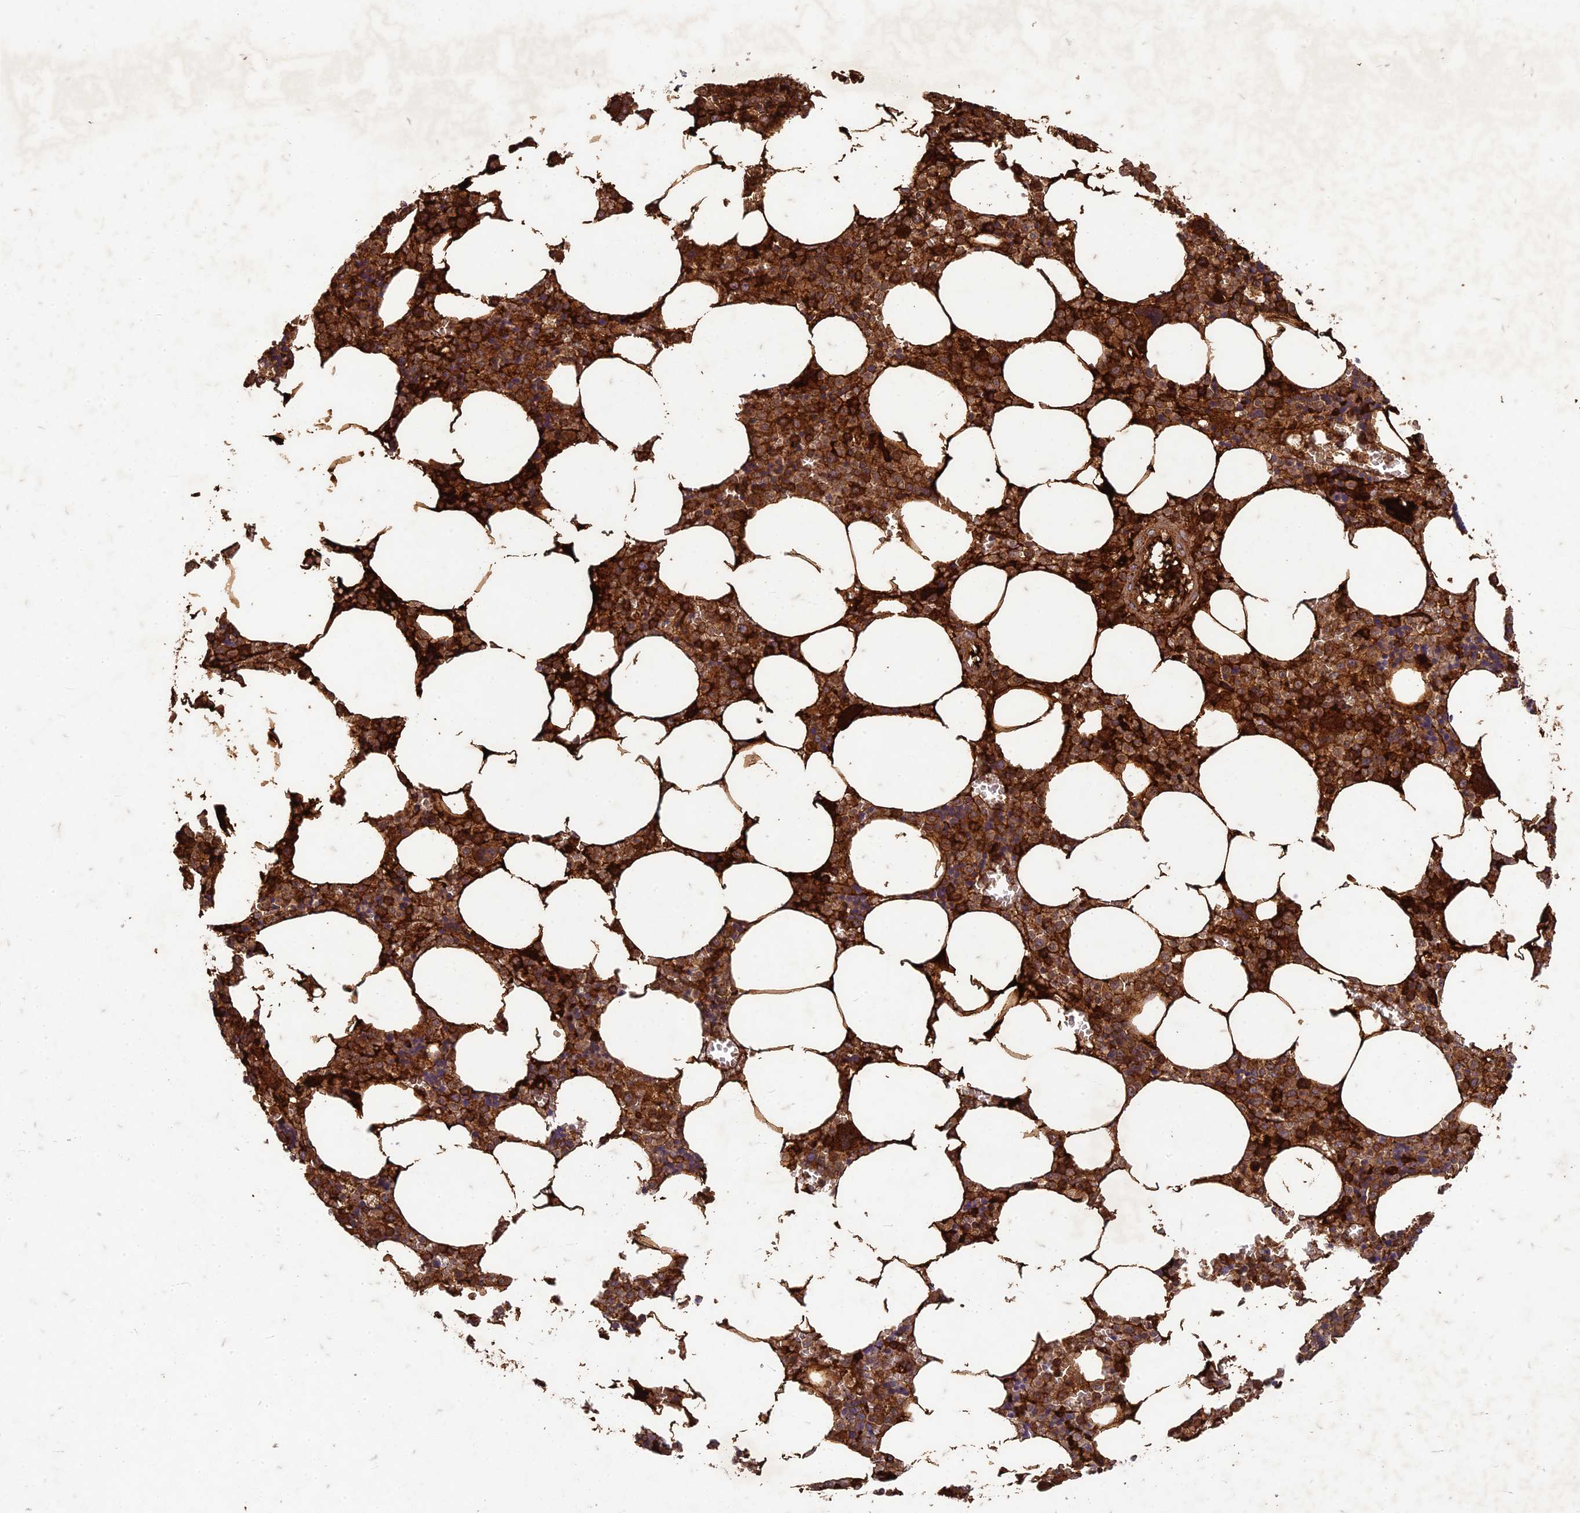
{"staining": {"intensity": "strong", "quantity": ">75%", "location": "cytoplasmic/membranous"}, "tissue": "bone marrow", "cell_type": "Hematopoietic cells", "image_type": "normal", "snomed": [{"axis": "morphology", "description": "Normal tissue, NOS"}, {"axis": "topography", "description": "Bone marrow"}], "caption": "This micrograph displays immunohistochemistry (IHC) staining of unremarkable bone marrow, with high strong cytoplasmic/membranous expression in approximately >75% of hematopoietic cells.", "gene": "TCF25", "patient": {"sex": "male", "age": 70}}